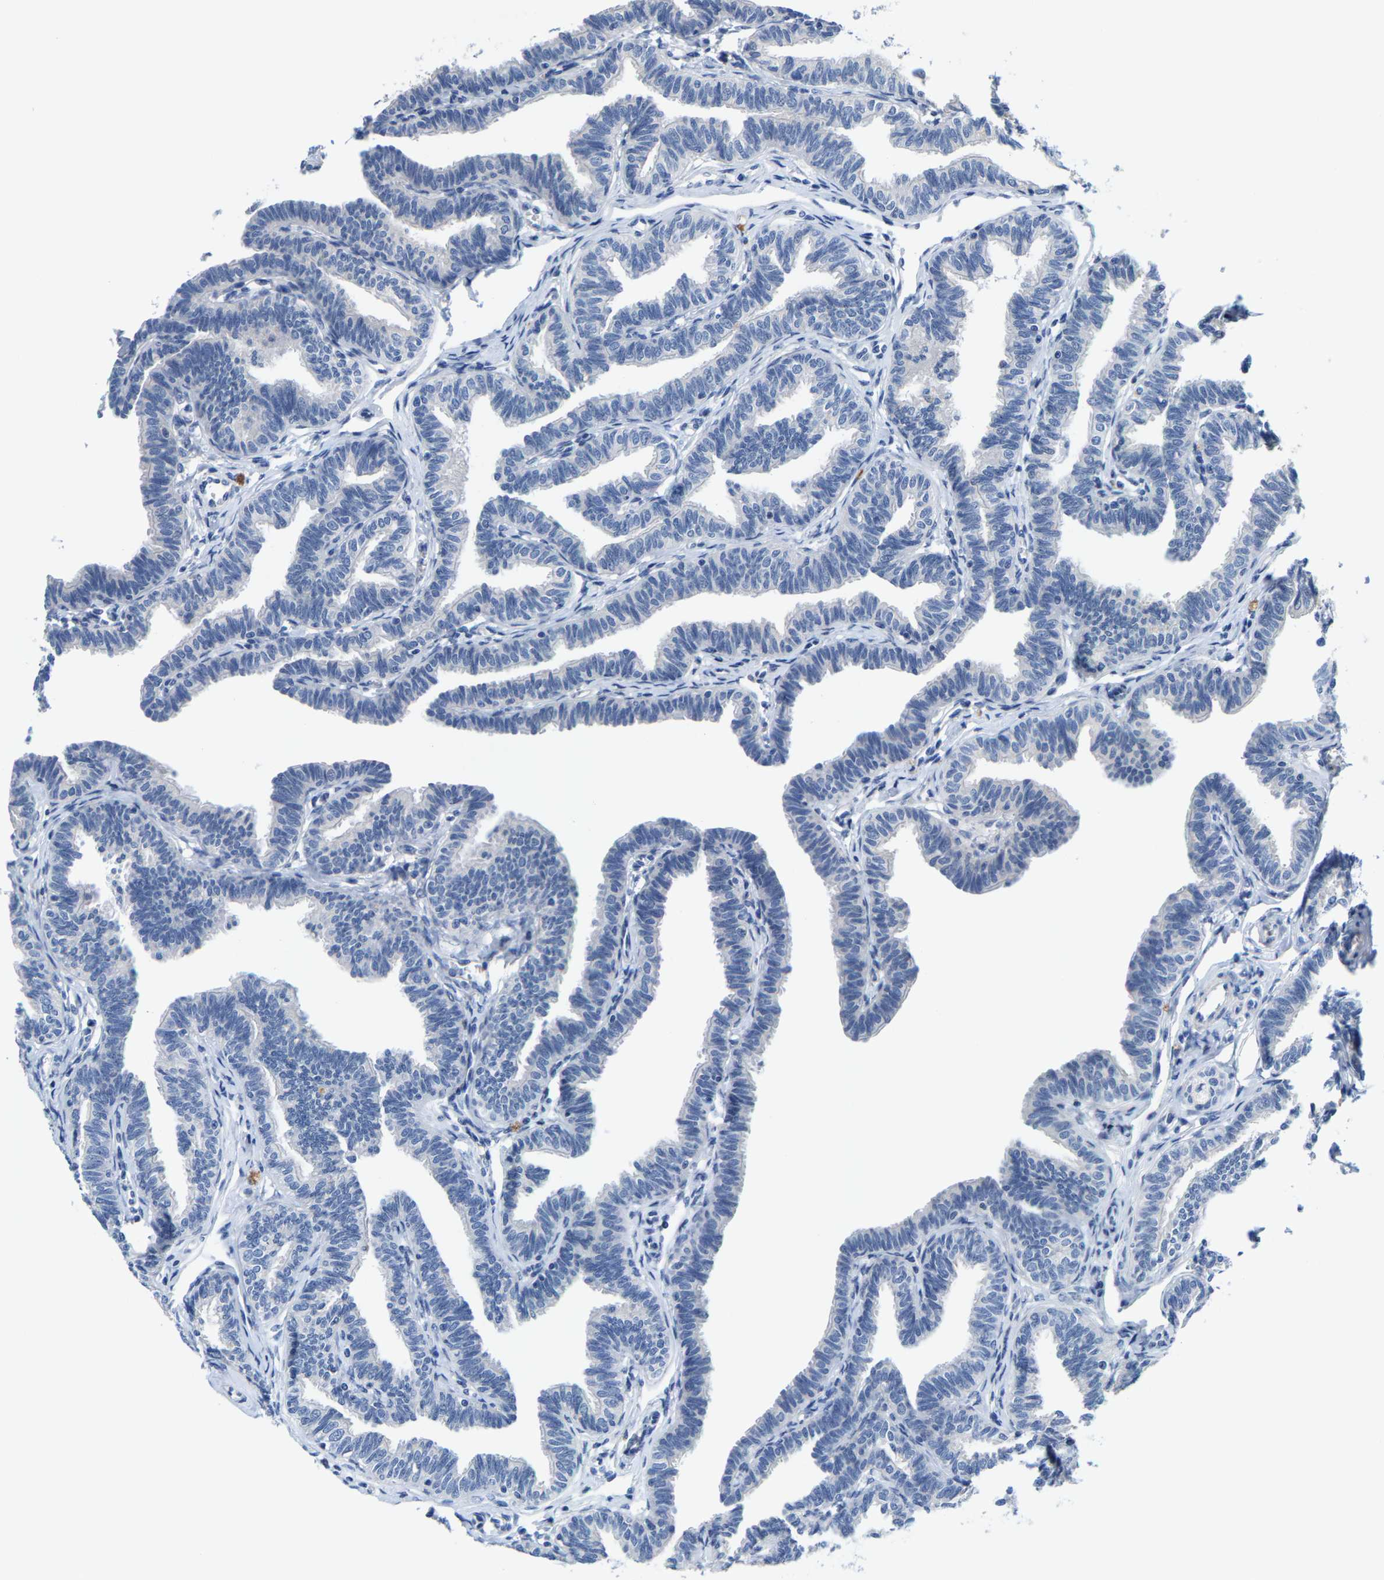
{"staining": {"intensity": "negative", "quantity": "none", "location": "none"}, "tissue": "fallopian tube", "cell_type": "Glandular cells", "image_type": "normal", "snomed": [{"axis": "morphology", "description": "Normal tissue, NOS"}, {"axis": "topography", "description": "Fallopian tube"}, {"axis": "topography", "description": "Ovary"}], "caption": "High magnification brightfield microscopy of benign fallopian tube stained with DAB (brown) and counterstained with hematoxylin (blue): glandular cells show no significant positivity. (Stains: DAB immunohistochemistry with hematoxylin counter stain, Microscopy: brightfield microscopy at high magnification).", "gene": "KLHL1", "patient": {"sex": "female", "age": 23}}